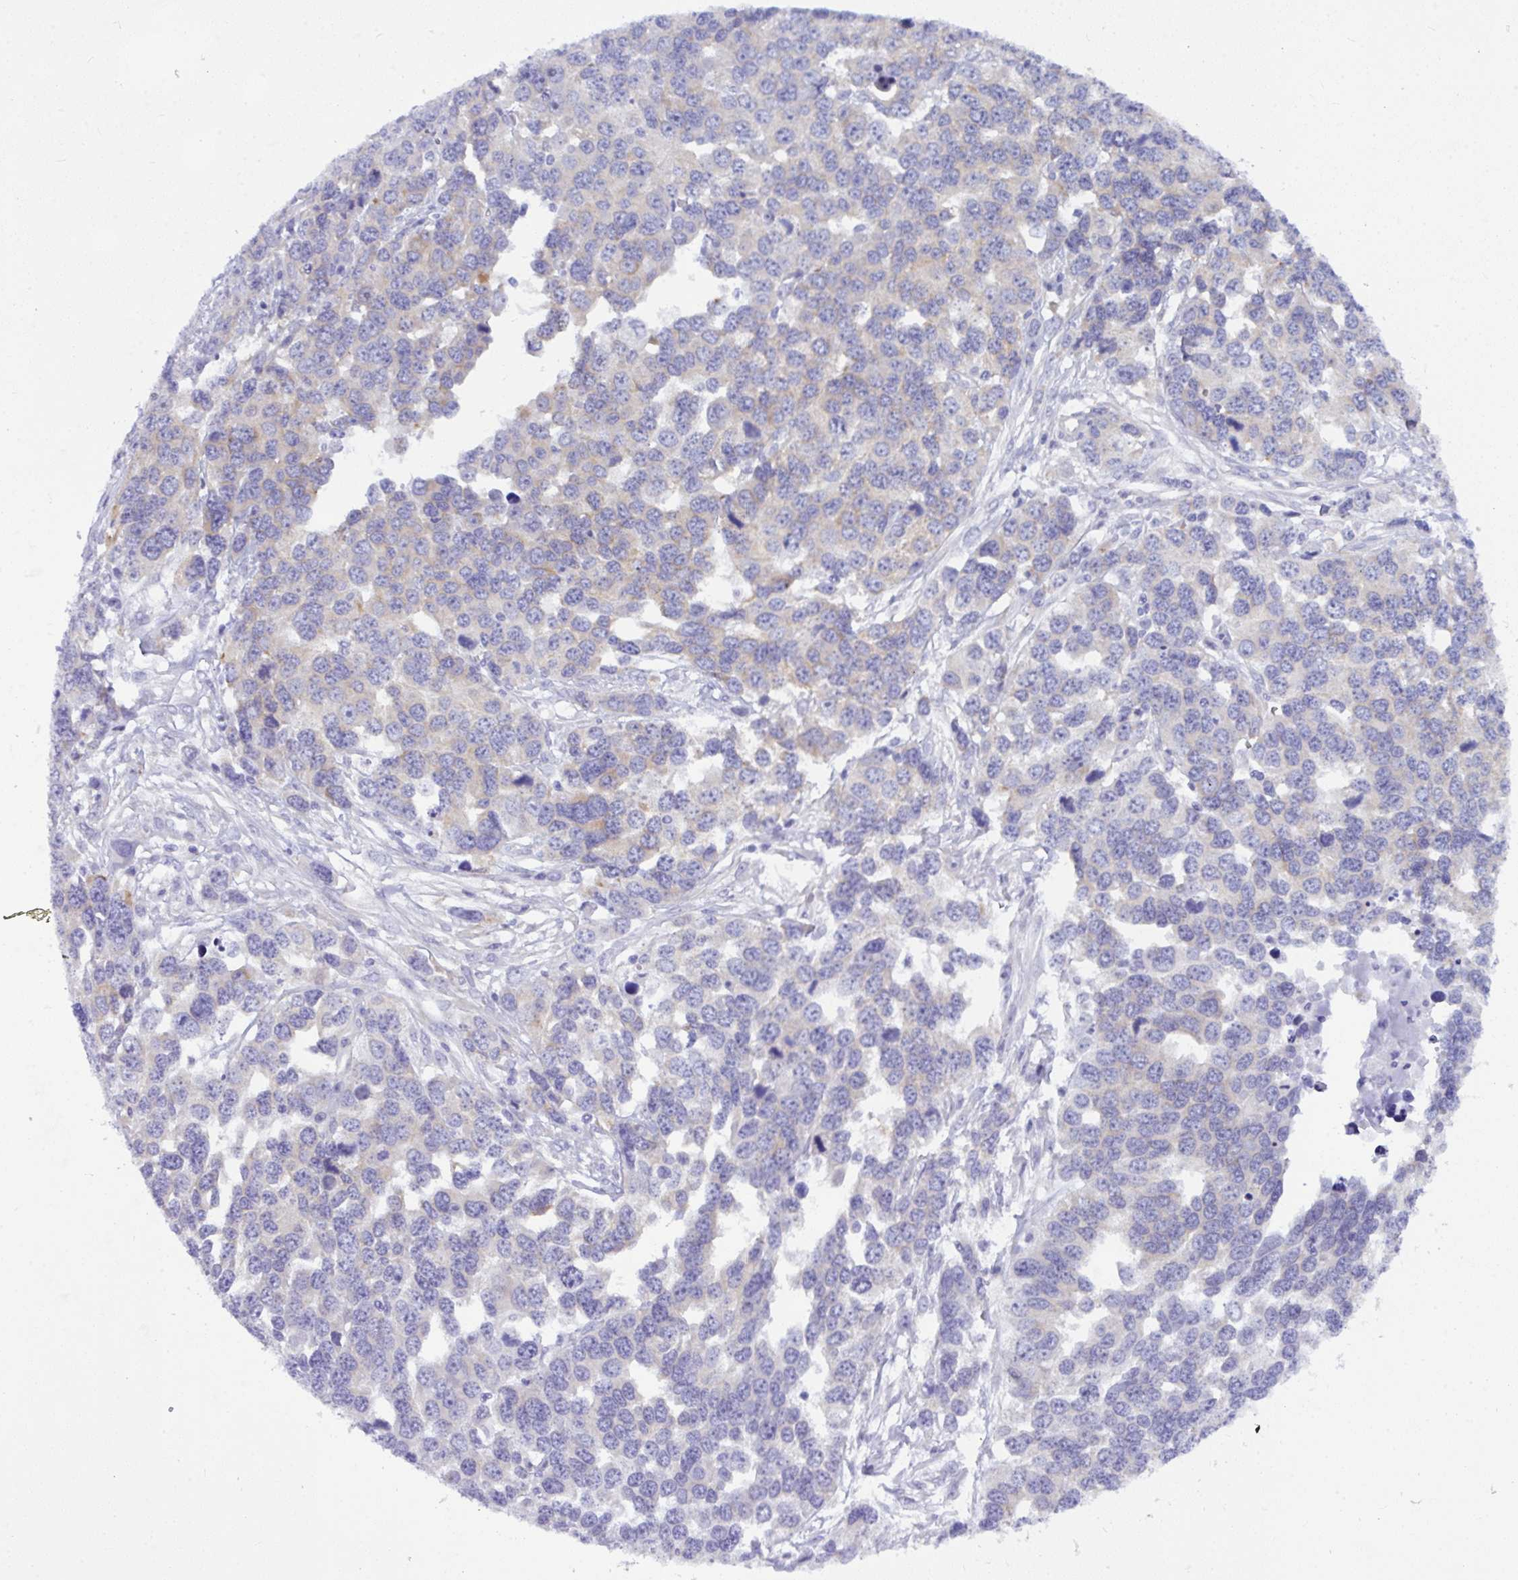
{"staining": {"intensity": "weak", "quantity": "<25%", "location": "cytoplasmic/membranous"}, "tissue": "endometrial cancer", "cell_type": "Tumor cells", "image_type": "cancer", "snomed": [{"axis": "morphology", "description": "Adenocarcinoma, NOS"}, {"axis": "topography", "description": "Uterus"}], "caption": "IHC histopathology image of human endometrial adenocarcinoma stained for a protein (brown), which displays no staining in tumor cells. (DAB IHC with hematoxylin counter stain).", "gene": "NFXL1", "patient": {"sex": "female", "age": 62}}